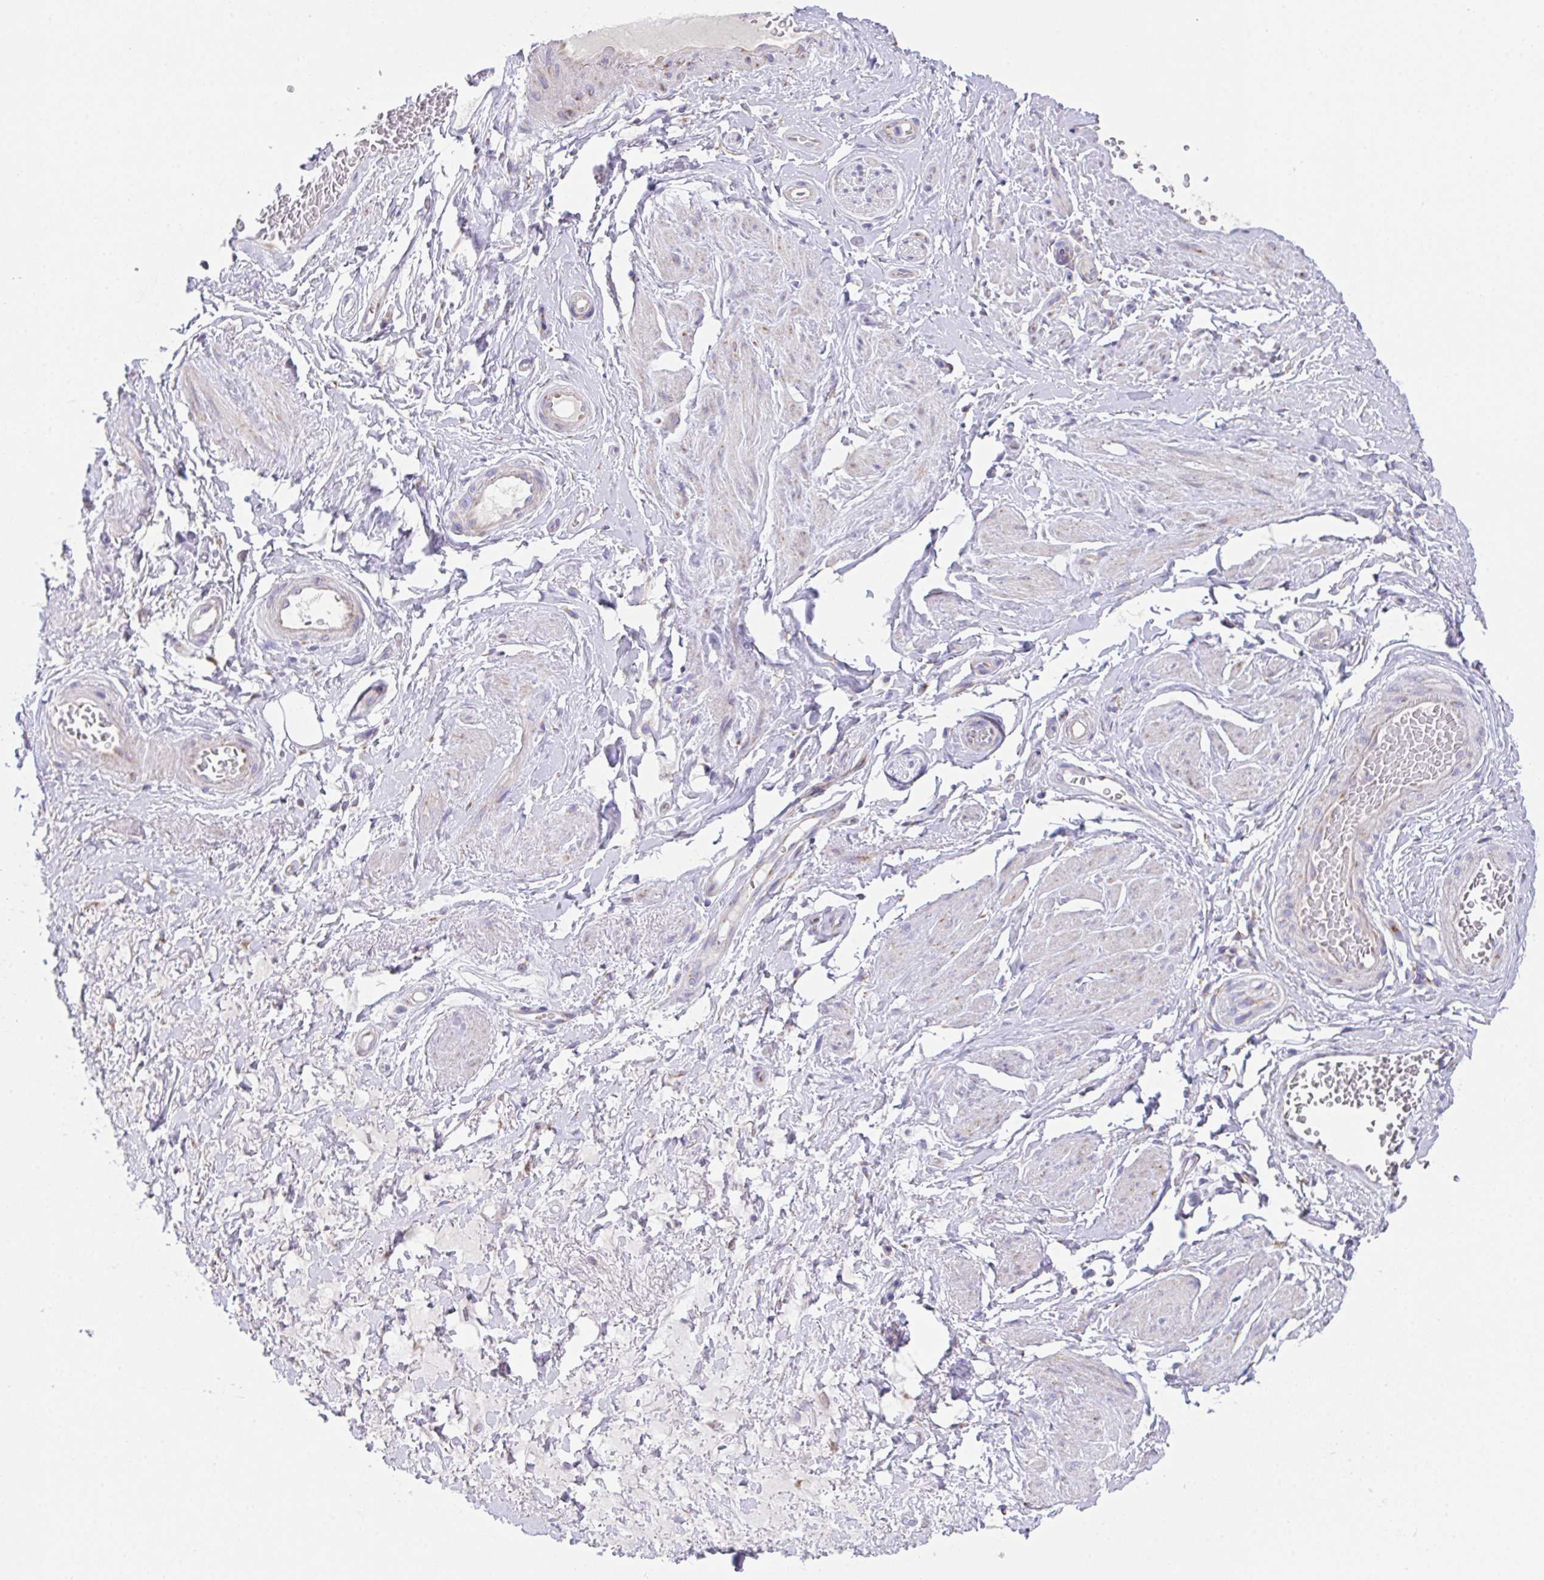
{"staining": {"intensity": "negative", "quantity": "none", "location": "none"}, "tissue": "adipose tissue", "cell_type": "Adipocytes", "image_type": "normal", "snomed": [{"axis": "morphology", "description": "Normal tissue, NOS"}, {"axis": "topography", "description": "Vagina"}, {"axis": "topography", "description": "Peripheral nerve tissue"}], "caption": "The immunohistochemistry histopathology image has no significant staining in adipocytes of adipose tissue.", "gene": "MIA3", "patient": {"sex": "female", "age": 71}}